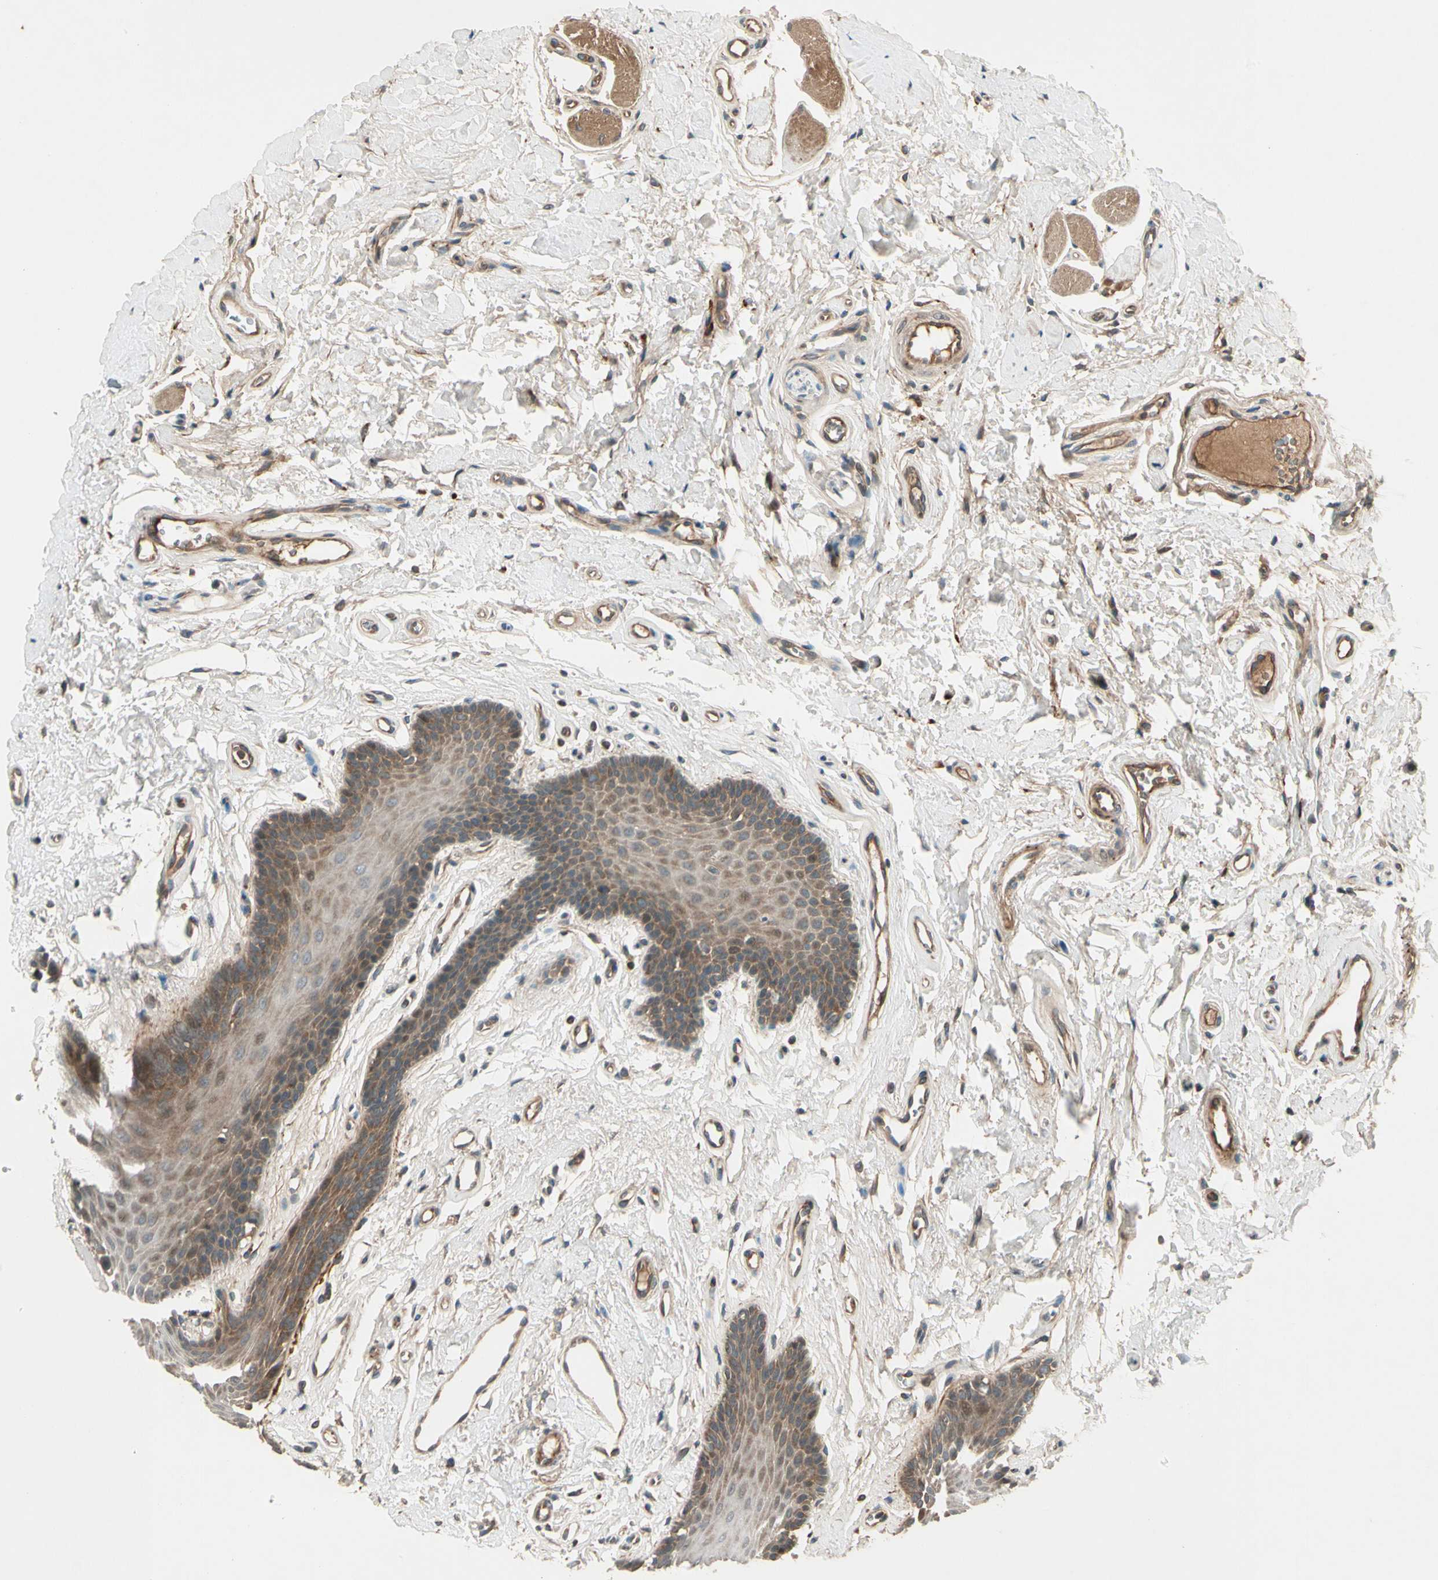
{"staining": {"intensity": "moderate", "quantity": "25%-75%", "location": "cytoplasmic/membranous"}, "tissue": "oral mucosa", "cell_type": "Squamous epithelial cells", "image_type": "normal", "snomed": [{"axis": "morphology", "description": "Normal tissue, NOS"}, {"axis": "topography", "description": "Oral tissue"}], "caption": "Protein staining demonstrates moderate cytoplasmic/membranous expression in about 25%-75% of squamous epithelial cells in unremarkable oral mucosa. Immunohistochemistry (ihc) stains the protein in brown and the nuclei are stained blue.", "gene": "ACVR1C", "patient": {"sex": "male", "age": 62}}